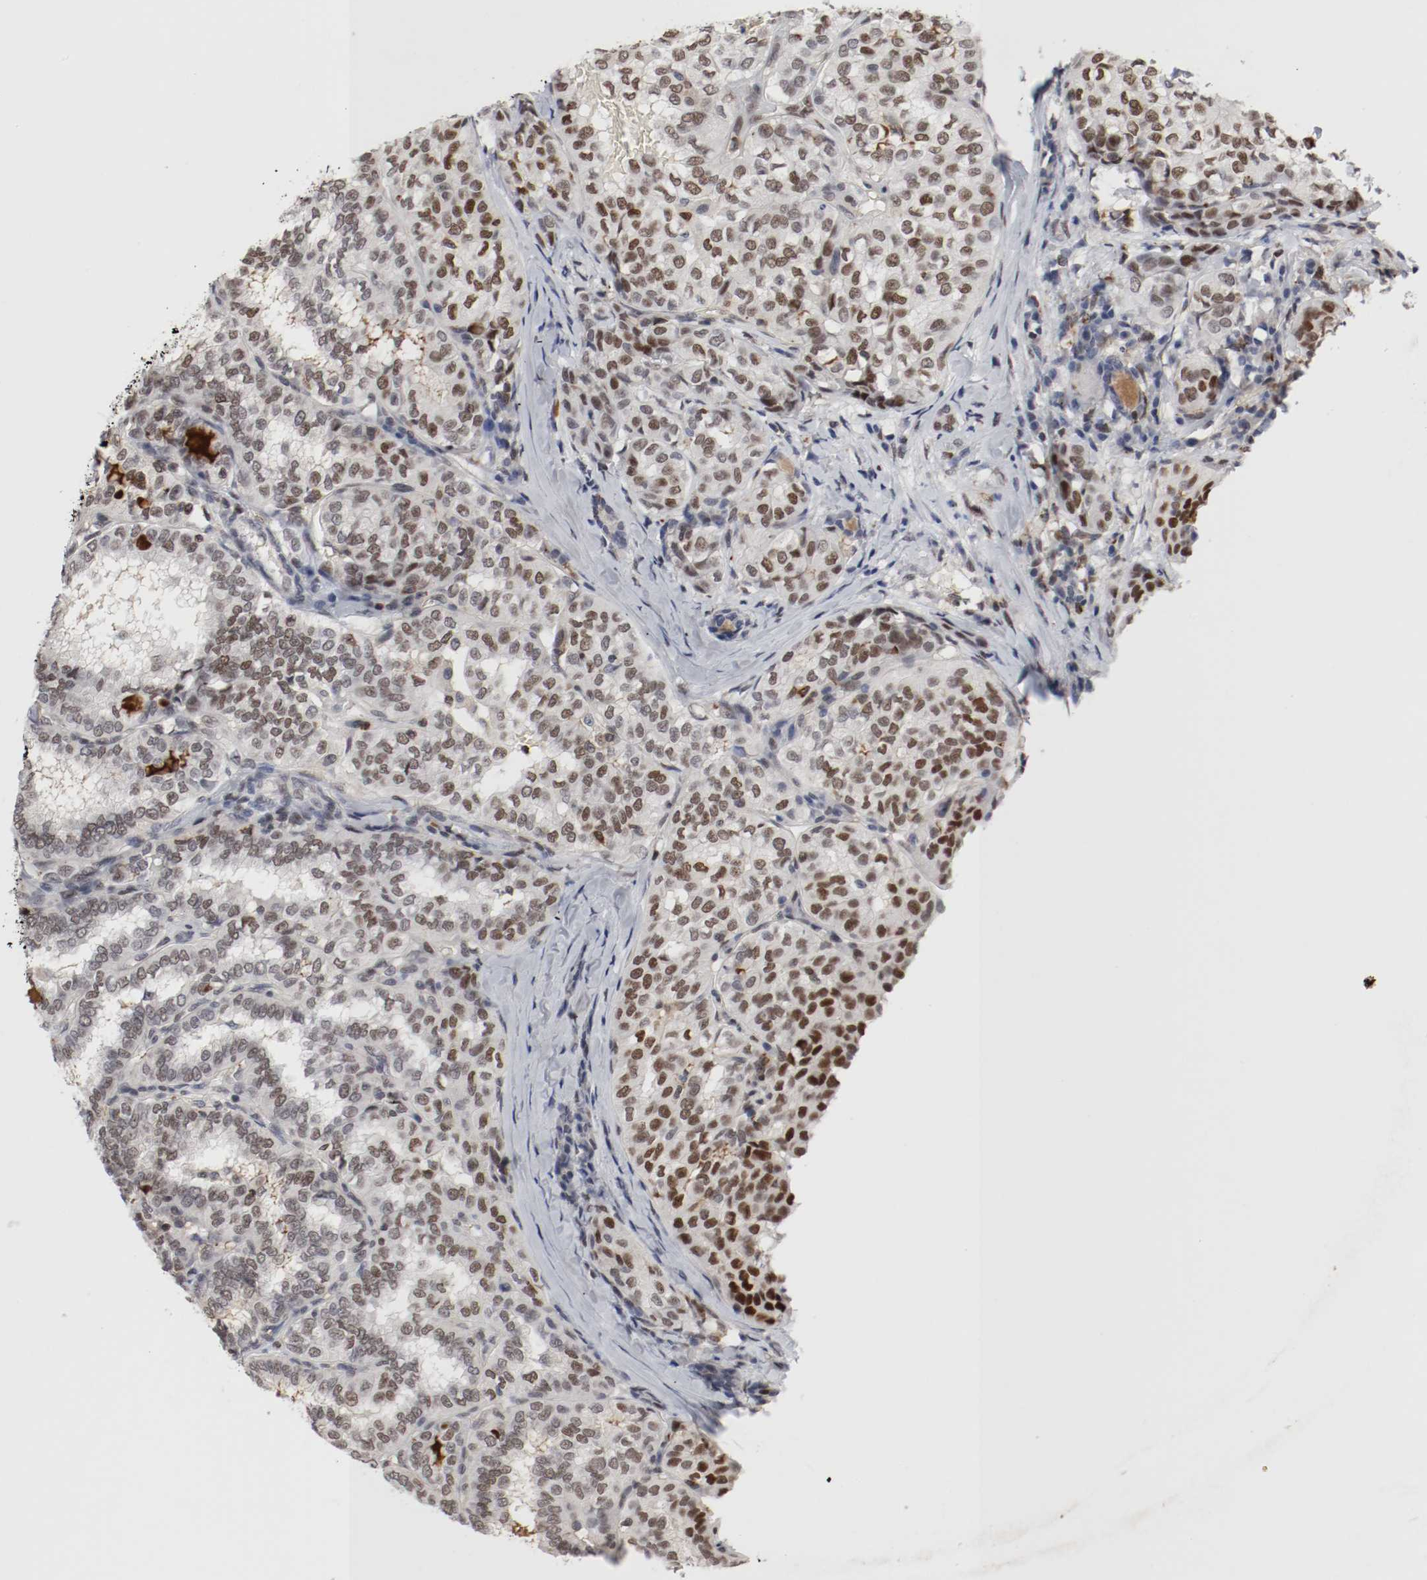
{"staining": {"intensity": "weak", "quantity": ">75%", "location": "cytoplasmic/membranous"}, "tissue": "thyroid cancer", "cell_type": "Tumor cells", "image_type": "cancer", "snomed": [{"axis": "morphology", "description": "Papillary adenocarcinoma, NOS"}, {"axis": "topography", "description": "Thyroid gland"}], "caption": "This histopathology image exhibits immunohistochemistry (IHC) staining of human papillary adenocarcinoma (thyroid), with low weak cytoplasmic/membranous staining in approximately >75% of tumor cells.", "gene": "JUND", "patient": {"sex": "female", "age": 30}}